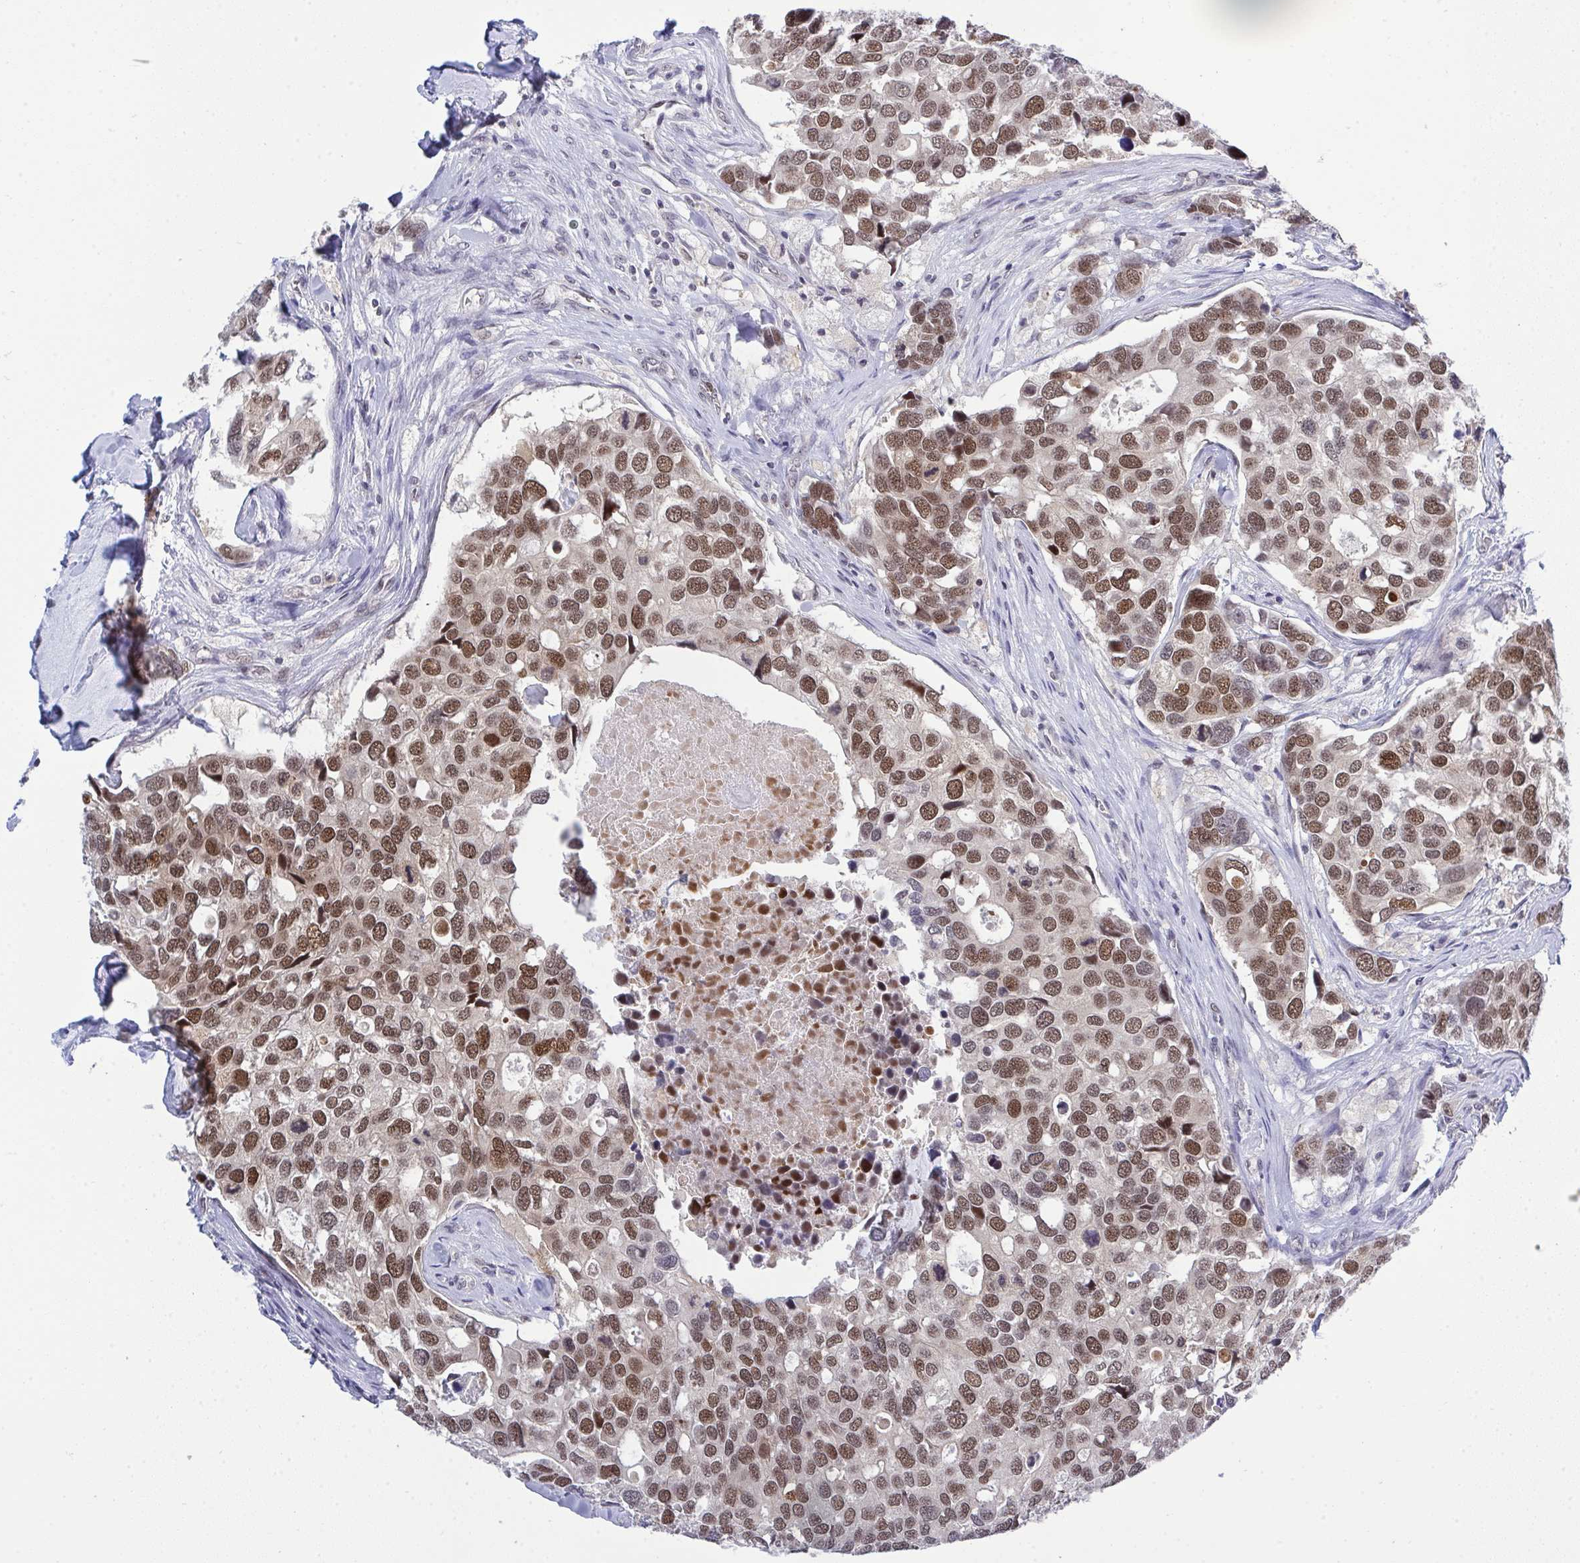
{"staining": {"intensity": "moderate", "quantity": ">75%", "location": "nuclear"}, "tissue": "breast cancer", "cell_type": "Tumor cells", "image_type": "cancer", "snomed": [{"axis": "morphology", "description": "Duct carcinoma"}, {"axis": "topography", "description": "Breast"}], "caption": "Breast intraductal carcinoma stained for a protein demonstrates moderate nuclear positivity in tumor cells.", "gene": "RFC4", "patient": {"sex": "female", "age": 83}}